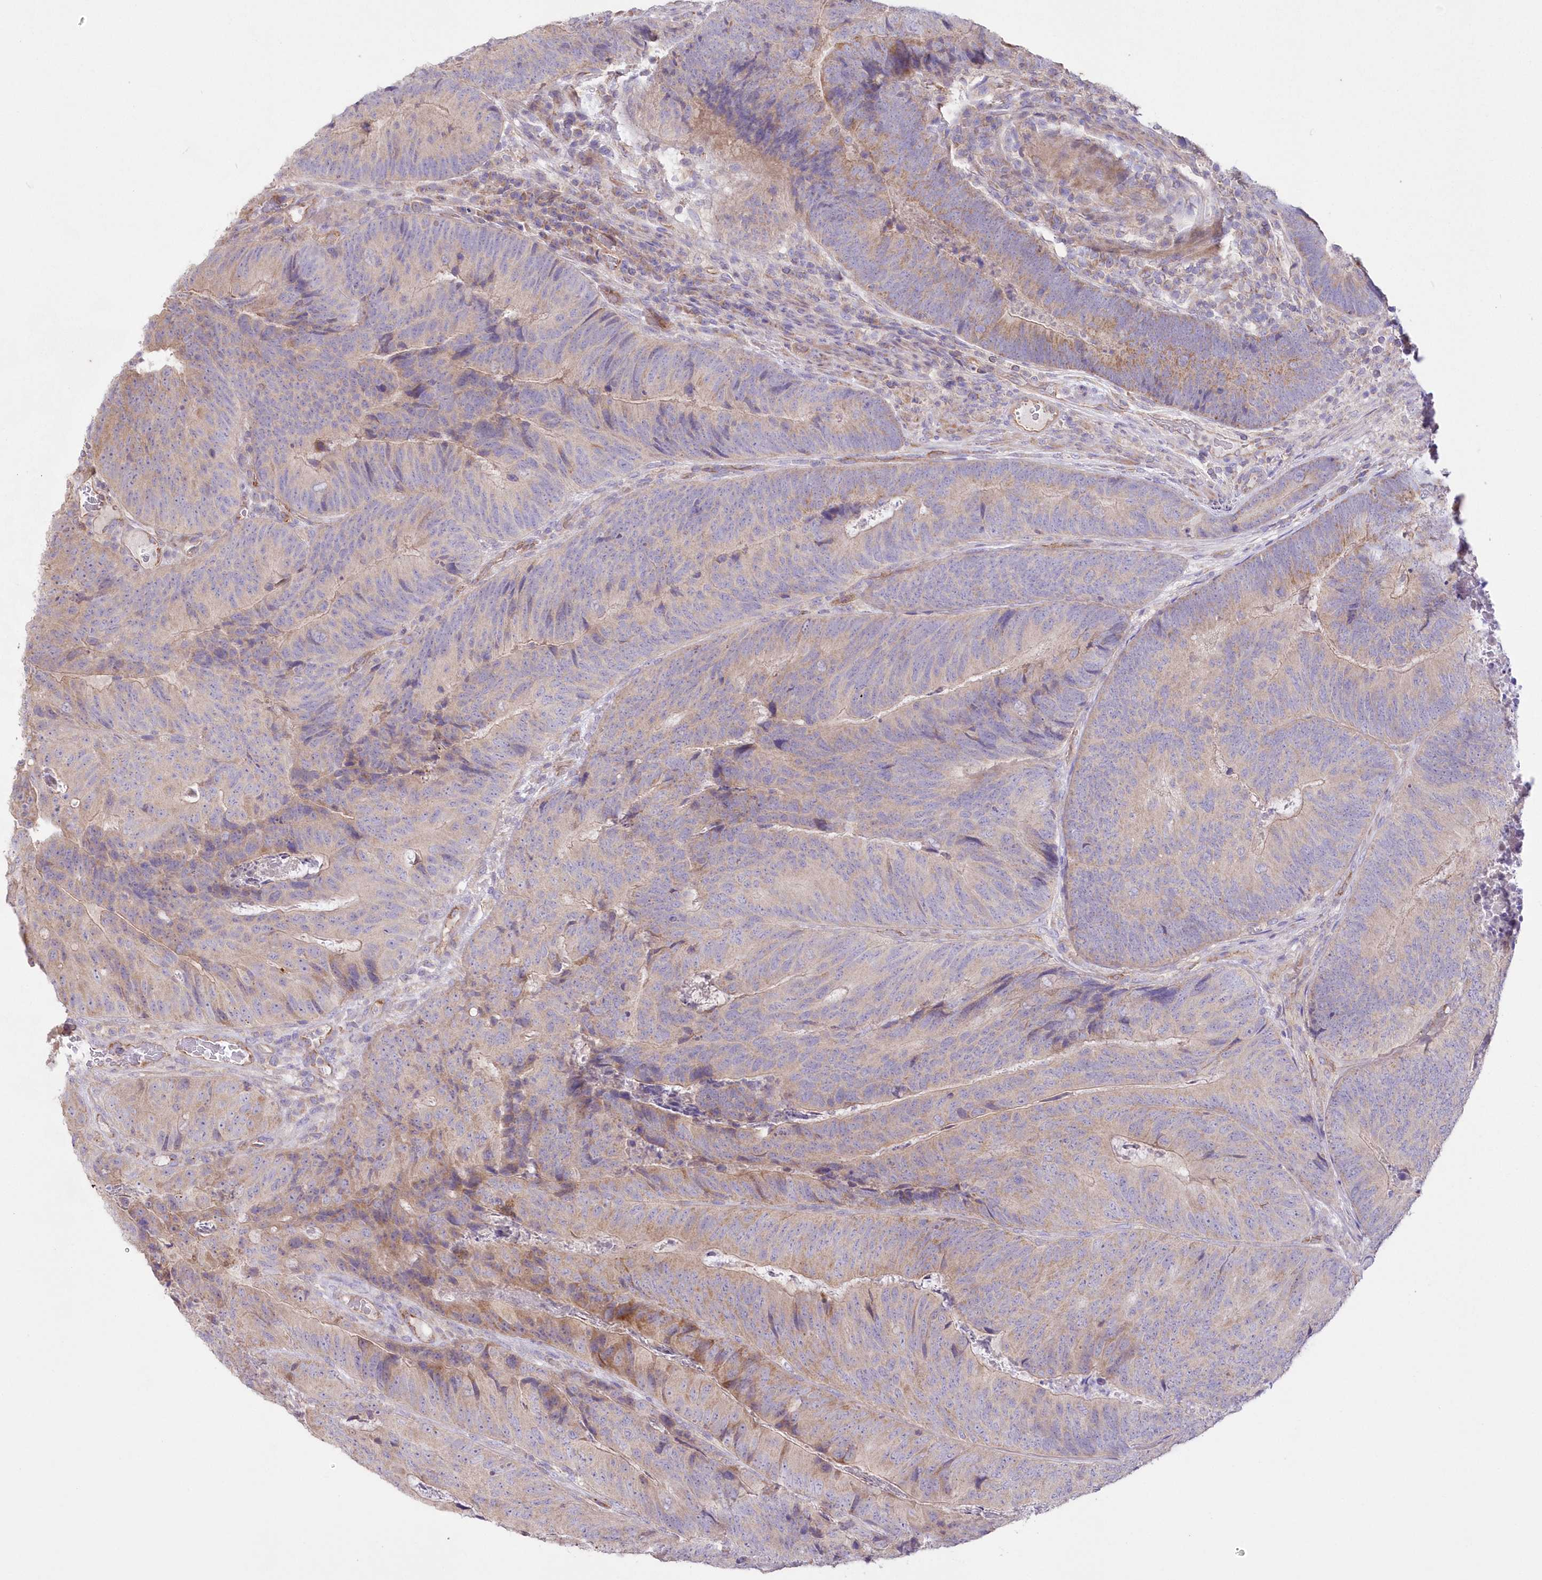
{"staining": {"intensity": "moderate", "quantity": "<25%", "location": "cytoplasmic/membranous"}, "tissue": "colorectal cancer", "cell_type": "Tumor cells", "image_type": "cancer", "snomed": [{"axis": "morphology", "description": "Adenocarcinoma, NOS"}, {"axis": "topography", "description": "Colon"}], "caption": "This is a histology image of immunohistochemistry (IHC) staining of adenocarcinoma (colorectal), which shows moderate staining in the cytoplasmic/membranous of tumor cells.", "gene": "ITSN2", "patient": {"sex": "female", "age": 67}}